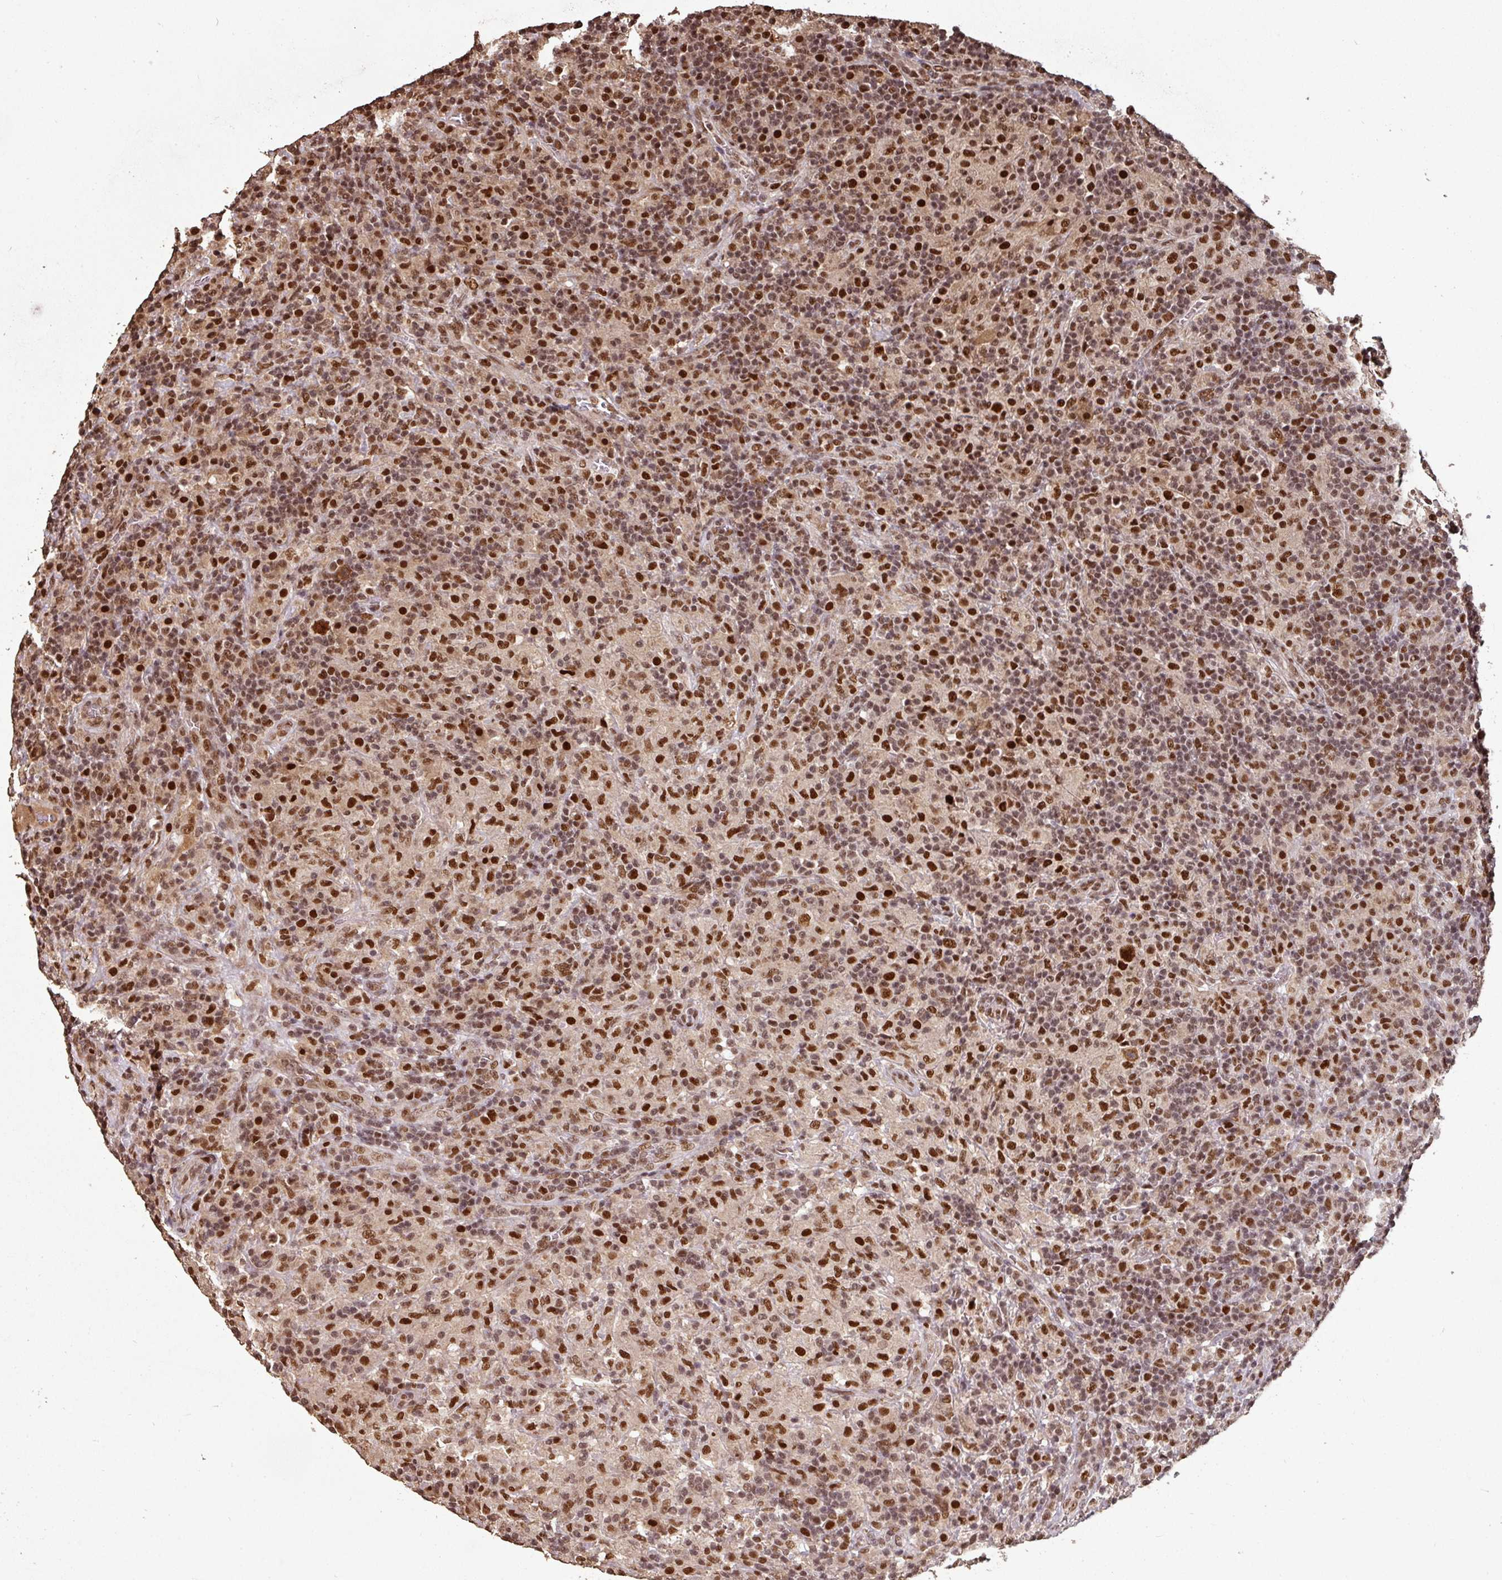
{"staining": {"intensity": "strong", "quantity": ">75%", "location": "nuclear"}, "tissue": "lymphoma", "cell_type": "Tumor cells", "image_type": "cancer", "snomed": [{"axis": "morphology", "description": "Hodgkin's disease, NOS"}, {"axis": "topography", "description": "Lymph node"}], "caption": "Human lymphoma stained with a protein marker exhibits strong staining in tumor cells.", "gene": "POLD1", "patient": {"sex": "male", "age": 70}}